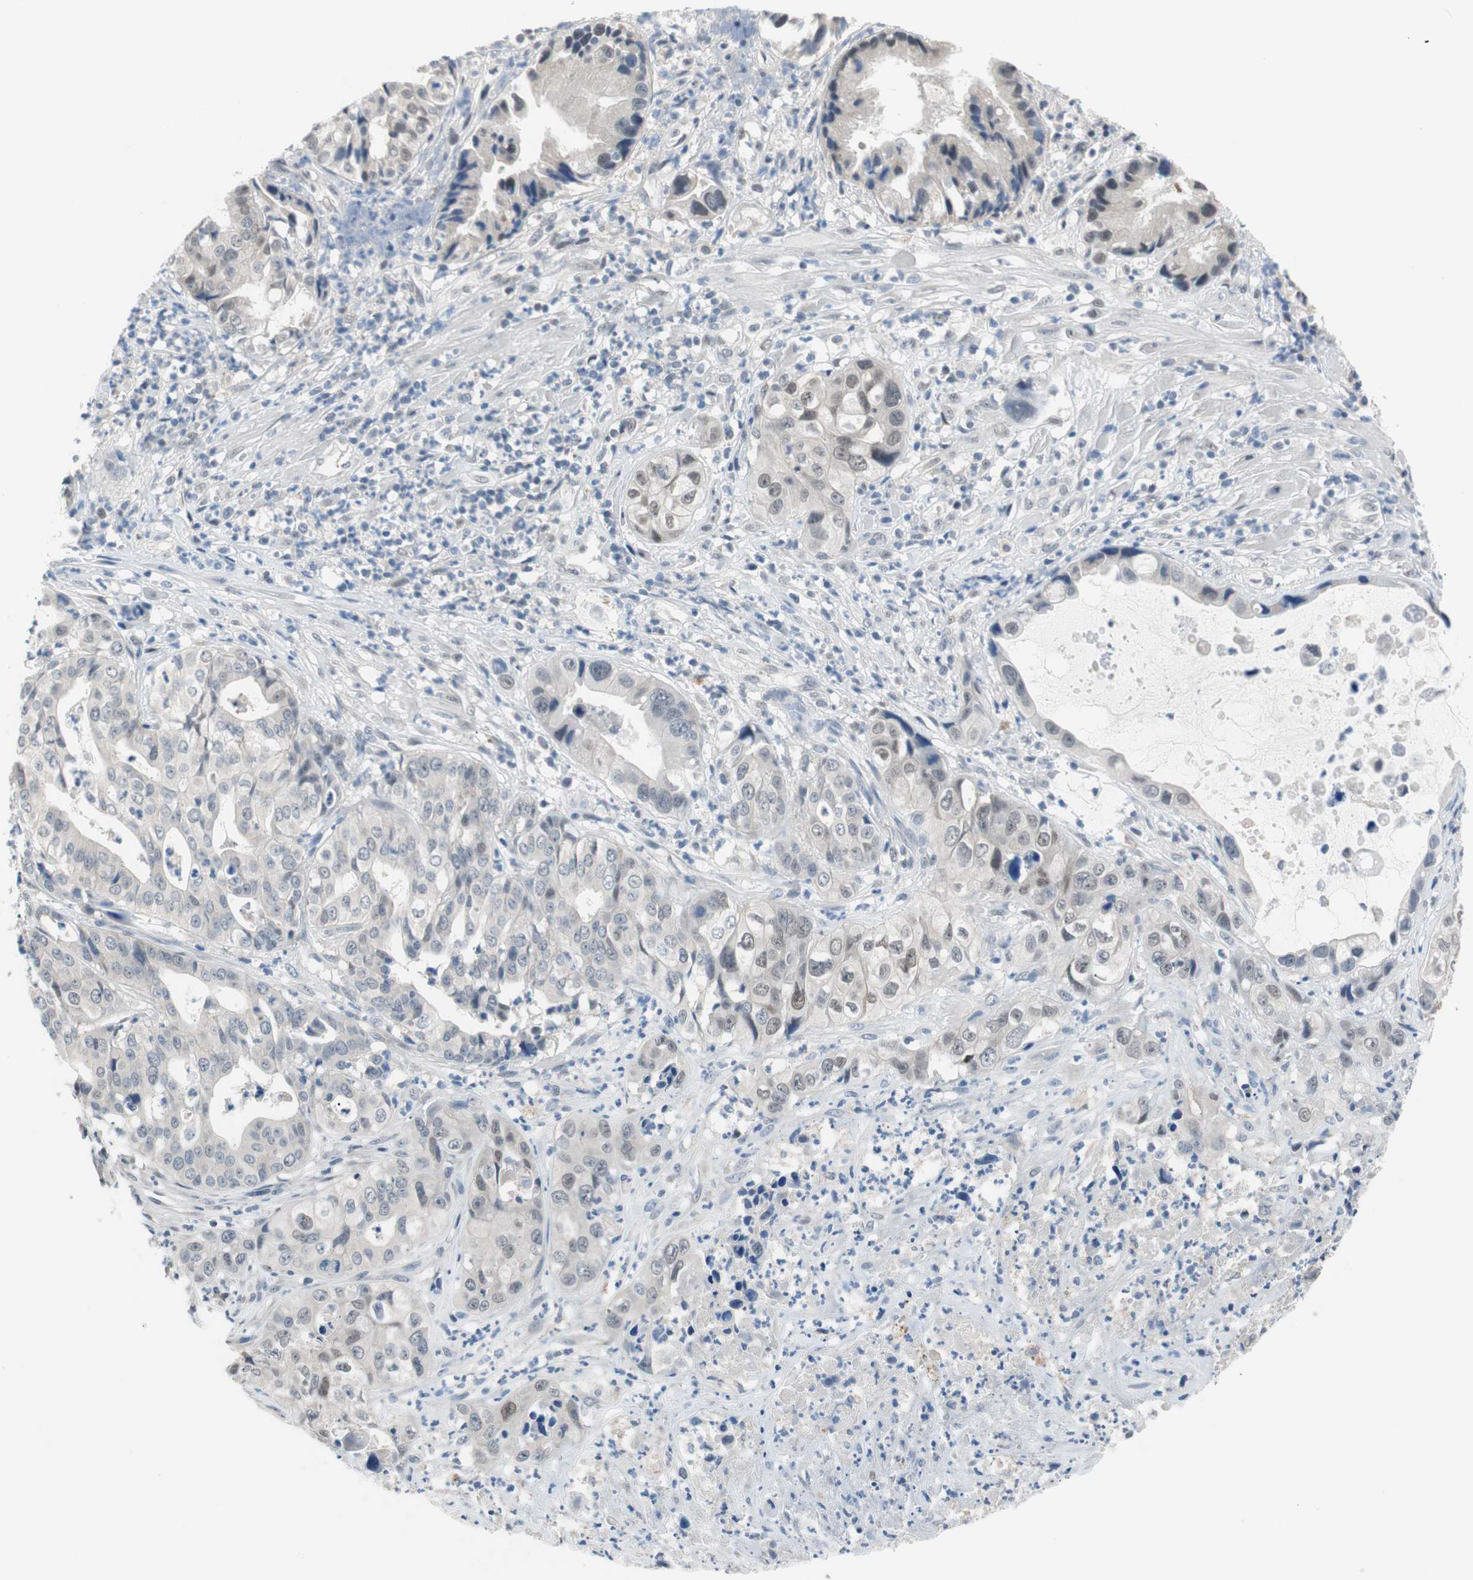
{"staining": {"intensity": "weak", "quantity": "<25%", "location": "nuclear"}, "tissue": "liver cancer", "cell_type": "Tumor cells", "image_type": "cancer", "snomed": [{"axis": "morphology", "description": "Cholangiocarcinoma"}, {"axis": "topography", "description": "Liver"}], "caption": "This micrograph is of cholangiocarcinoma (liver) stained with immunohistochemistry to label a protein in brown with the nuclei are counter-stained blue. There is no expression in tumor cells.", "gene": "GRHL1", "patient": {"sex": "female", "age": 61}}